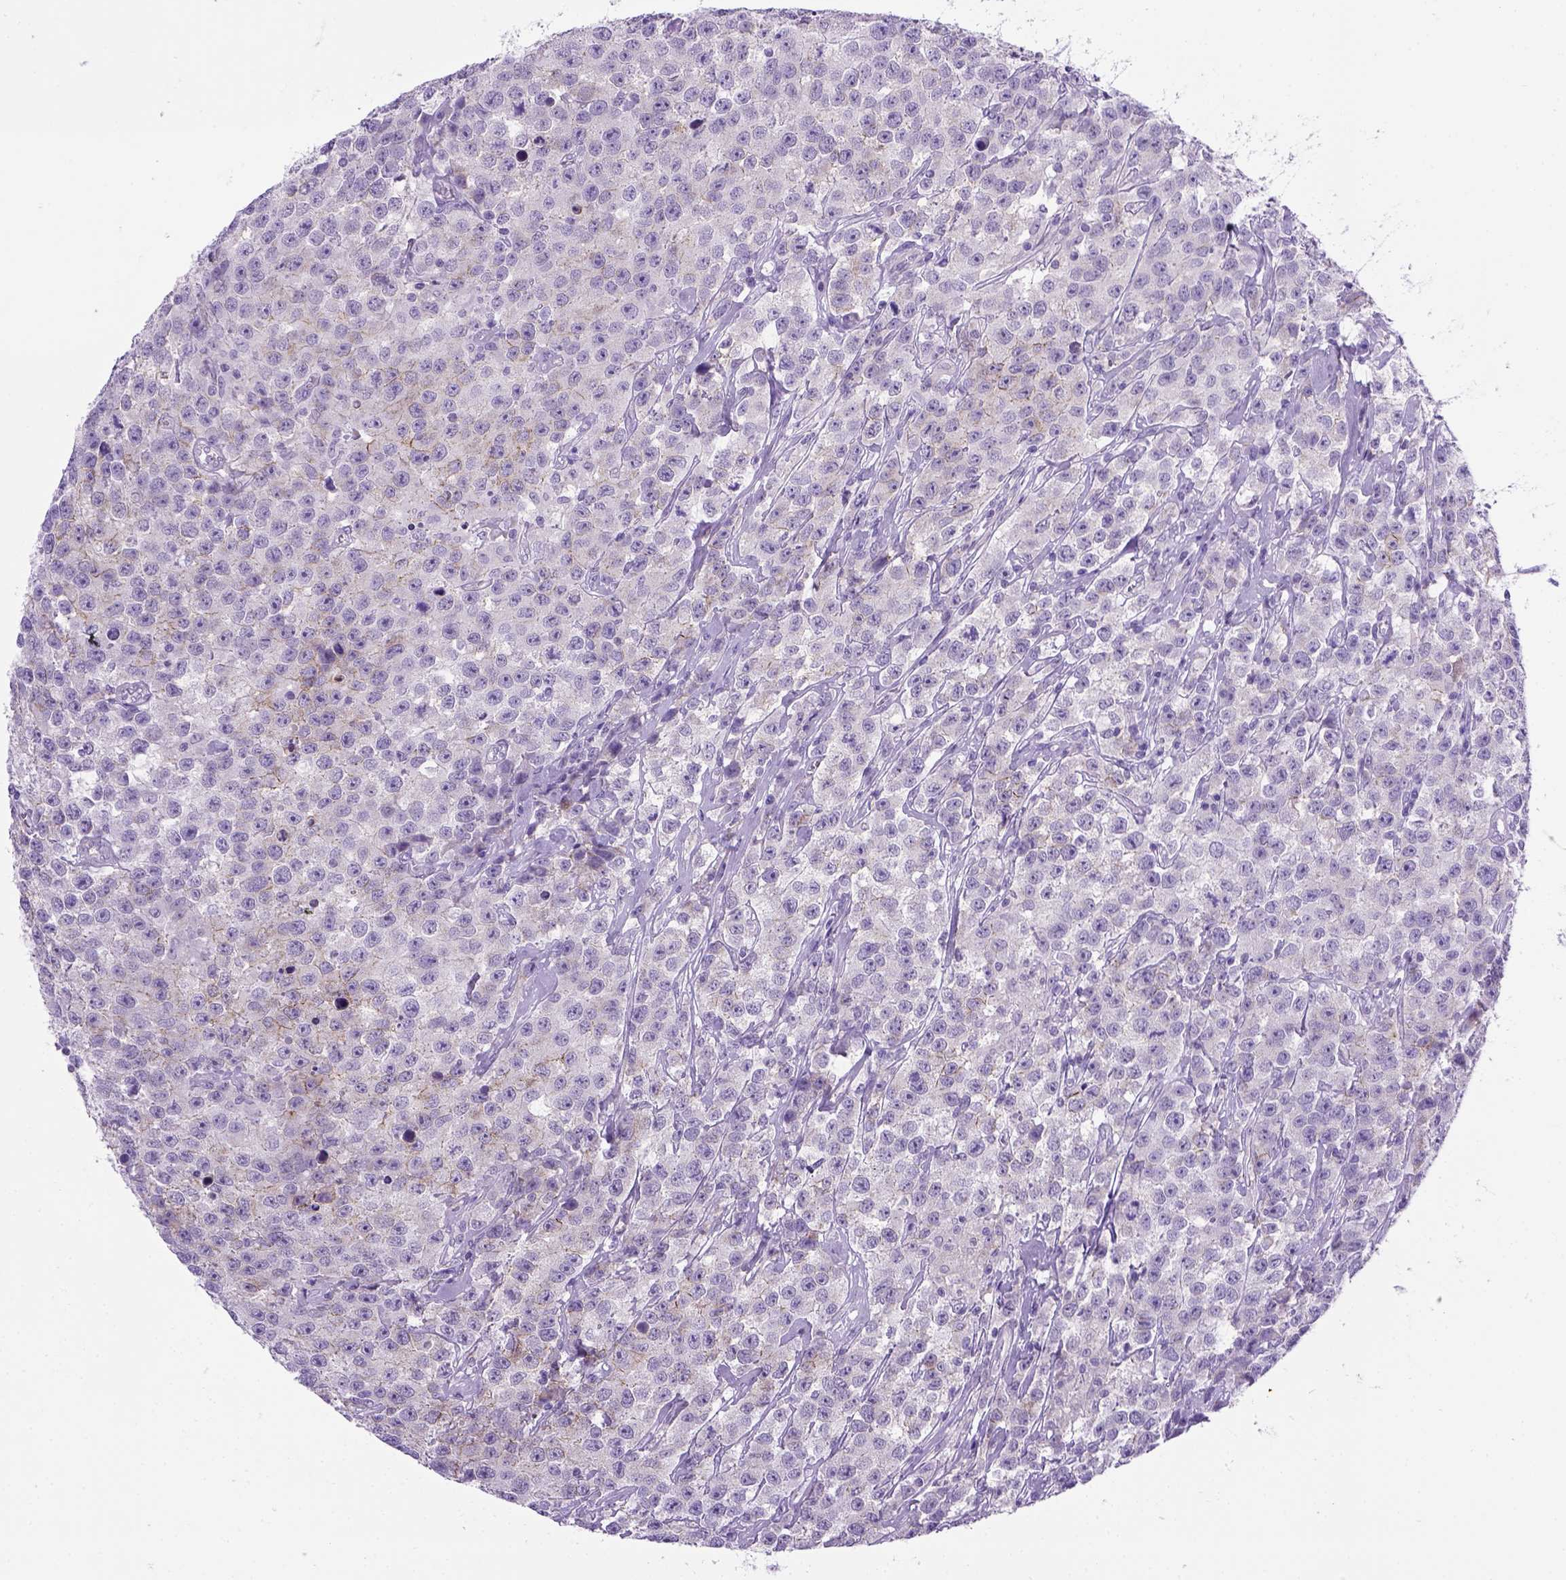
{"staining": {"intensity": "negative", "quantity": "none", "location": "none"}, "tissue": "testis cancer", "cell_type": "Tumor cells", "image_type": "cancer", "snomed": [{"axis": "morphology", "description": "Seminoma, NOS"}, {"axis": "topography", "description": "Testis"}], "caption": "A photomicrograph of testis cancer stained for a protein reveals no brown staining in tumor cells.", "gene": "CDH1", "patient": {"sex": "male", "age": 59}}